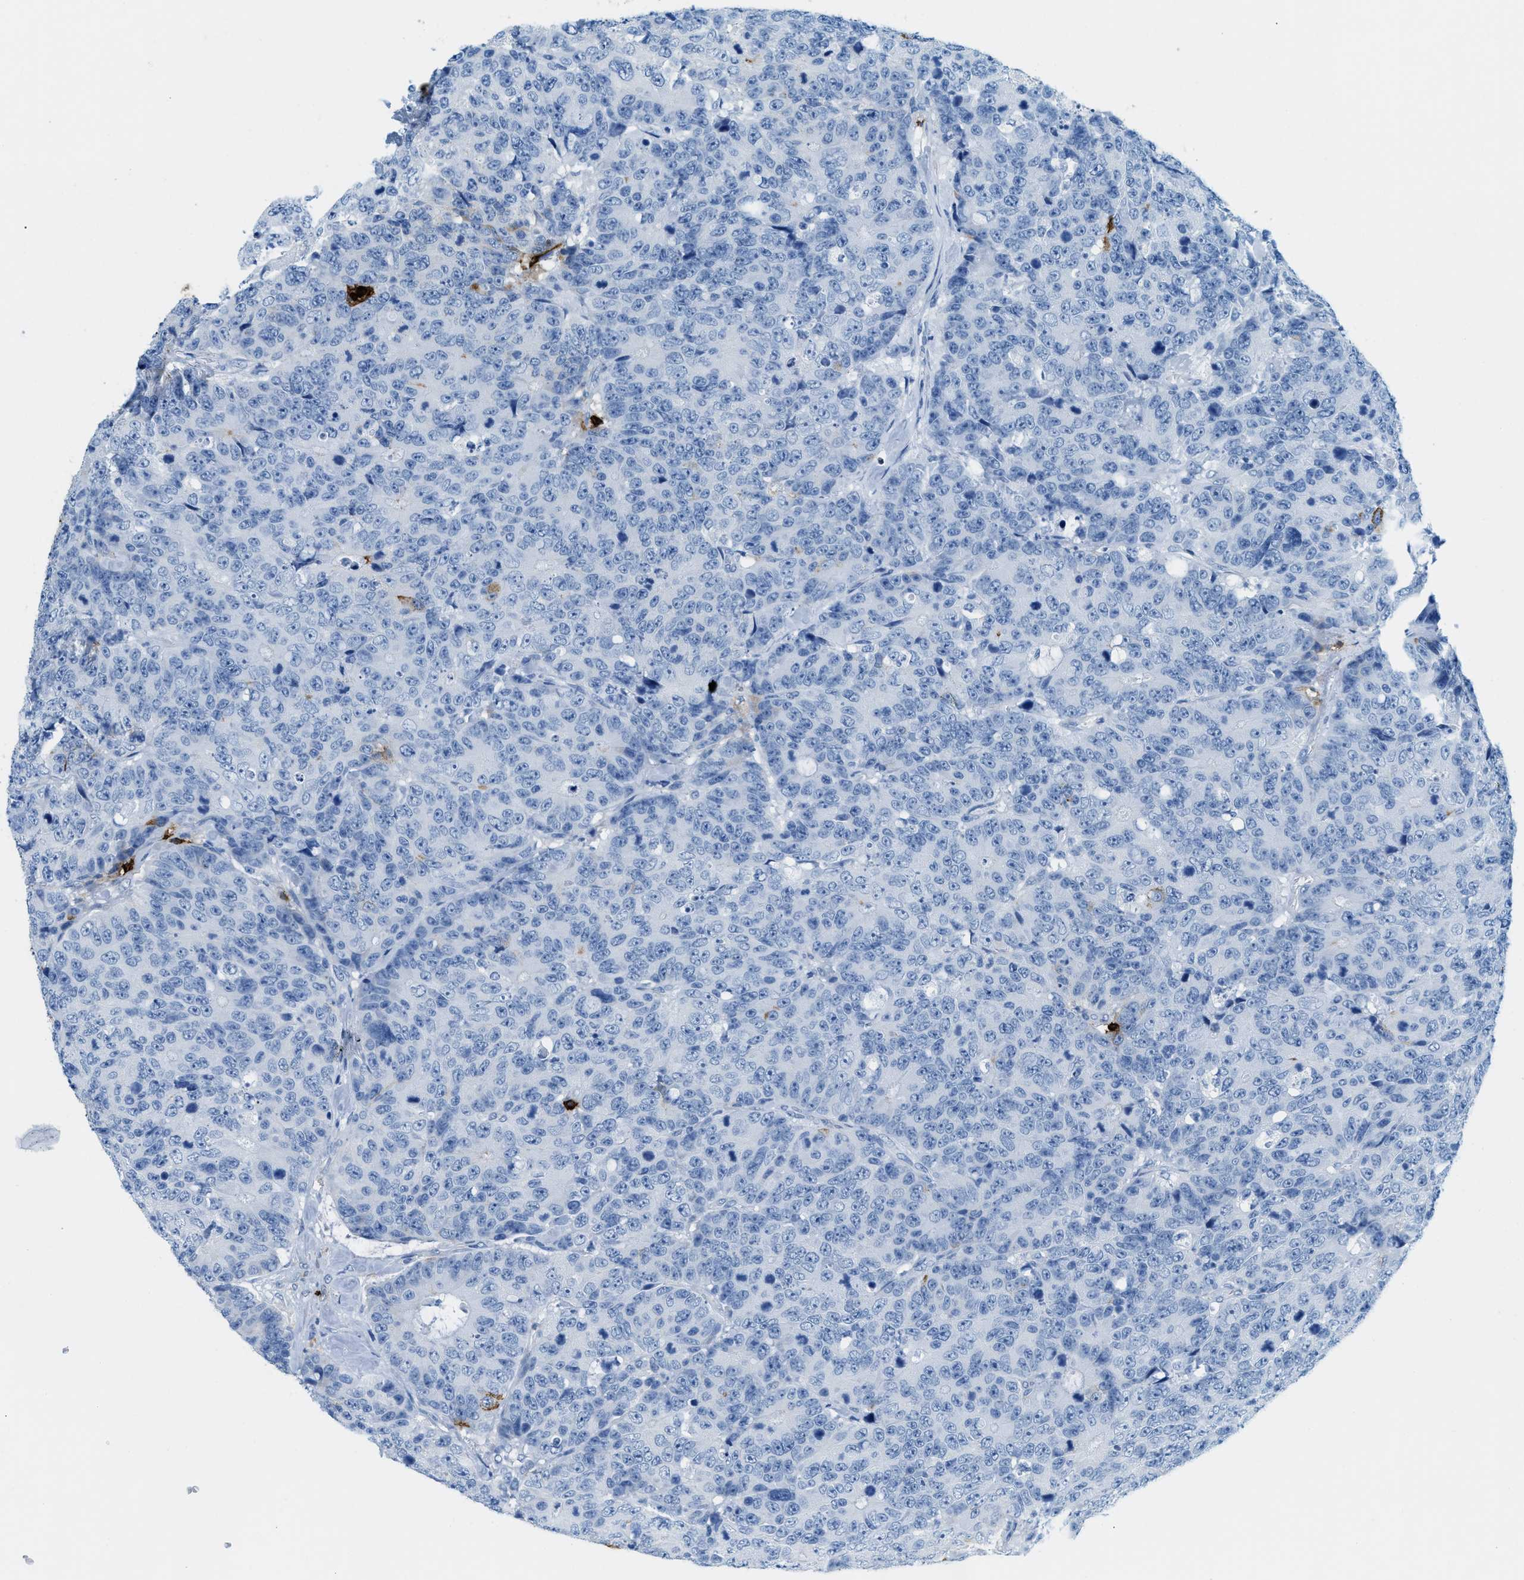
{"staining": {"intensity": "negative", "quantity": "none", "location": "none"}, "tissue": "colorectal cancer", "cell_type": "Tumor cells", "image_type": "cancer", "snomed": [{"axis": "morphology", "description": "Adenocarcinoma, NOS"}, {"axis": "topography", "description": "Colon"}], "caption": "Protein analysis of colorectal cancer exhibits no significant staining in tumor cells. (Brightfield microscopy of DAB (3,3'-diaminobenzidine) immunohistochemistry at high magnification).", "gene": "TPSAB1", "patient": {"sex": "female", "age": 86}}